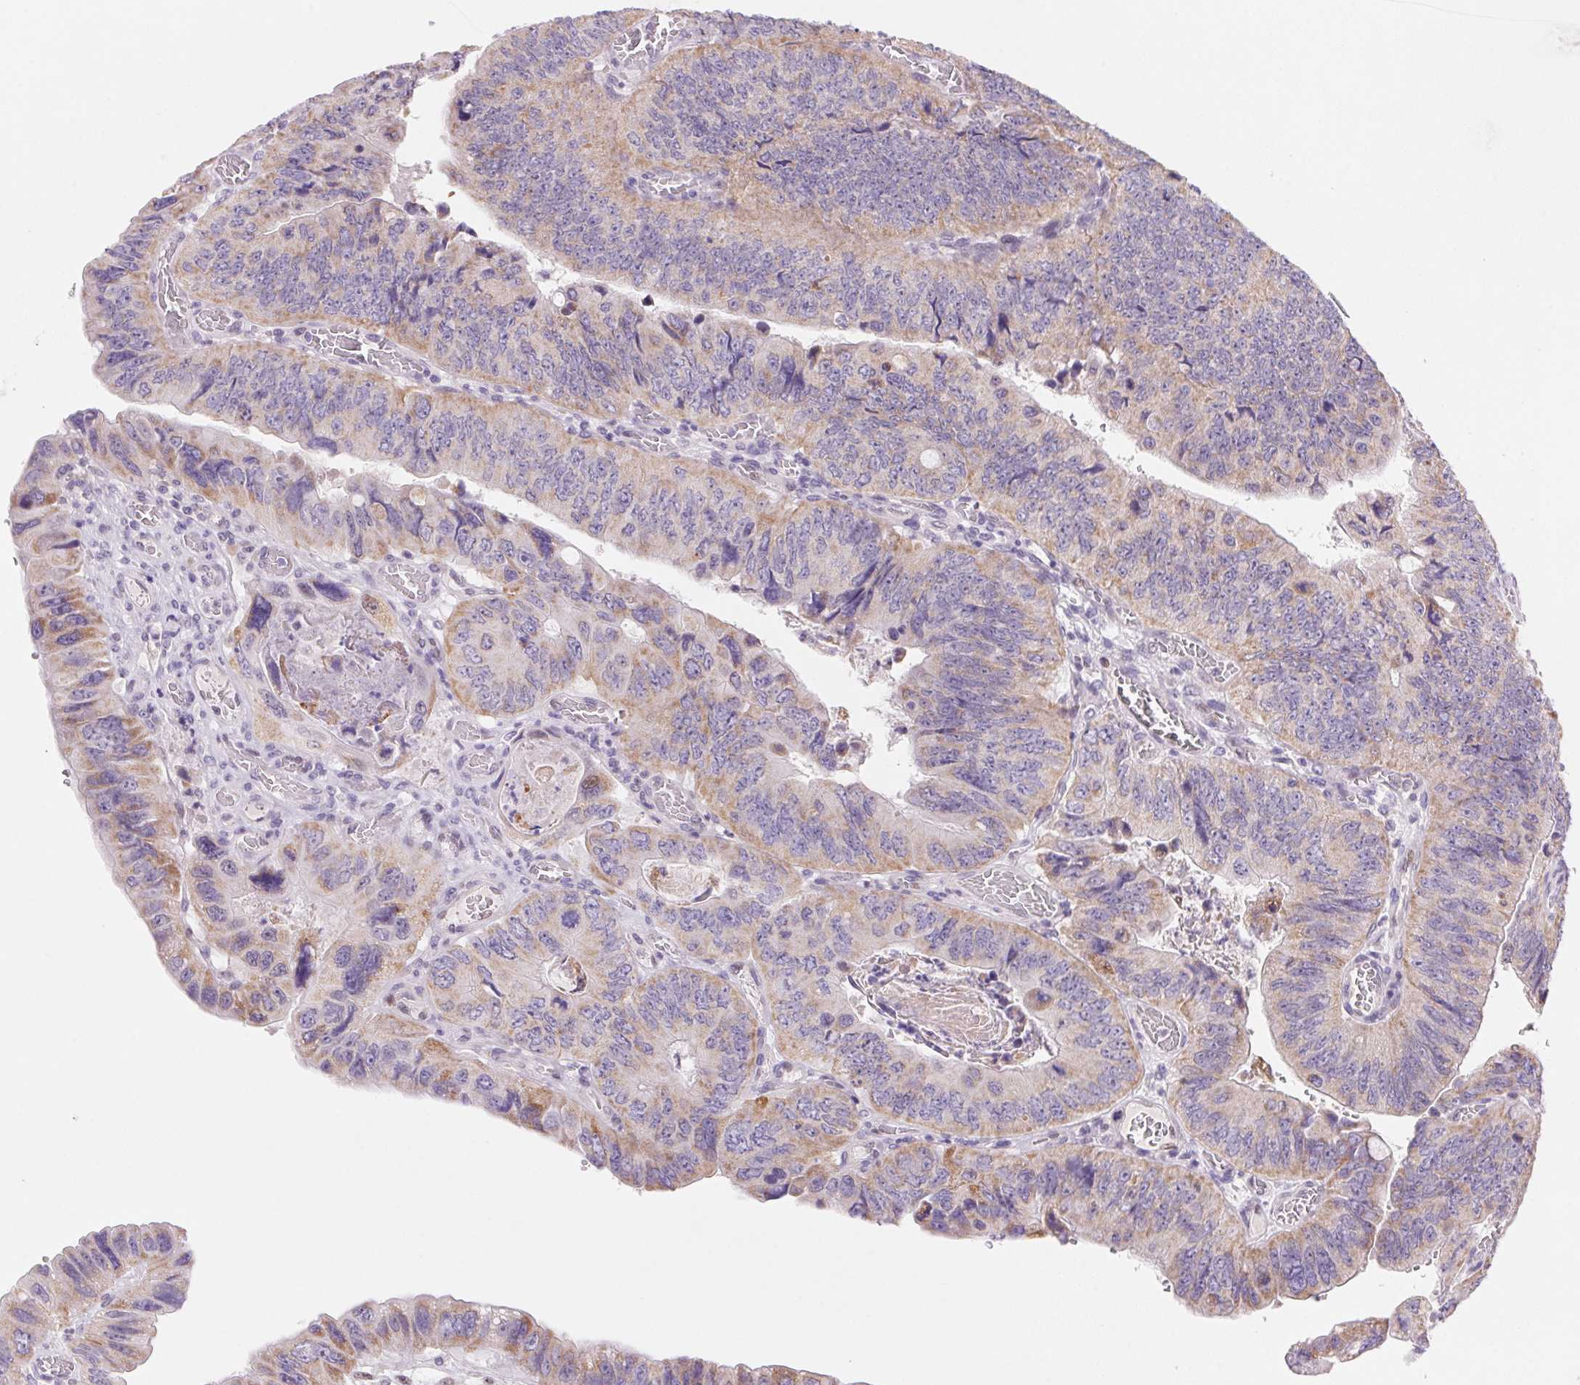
{"staining": {"intensity": "moderate", "quantity": "25%-75%", "location": "cytoplasmic/membranous"}, "tissue": "colorectal cancer", "cell_type": "Tumor cells", "image_type": "cancer", "snomed": [{"axis": "morphology", "description": "Adenocarcinoma, NOS"}, {"axis": "topography", "description": "Colon"}], "caption": "There is medium levels of moderate cytoplasmic/membranous expression in tumor cells of colorectal adenocarcinoma, as demonstrated by immunohistochemical staining (brown color).", "gene": "DPPA5", "patient": {"sex": "female", "age": 84}}